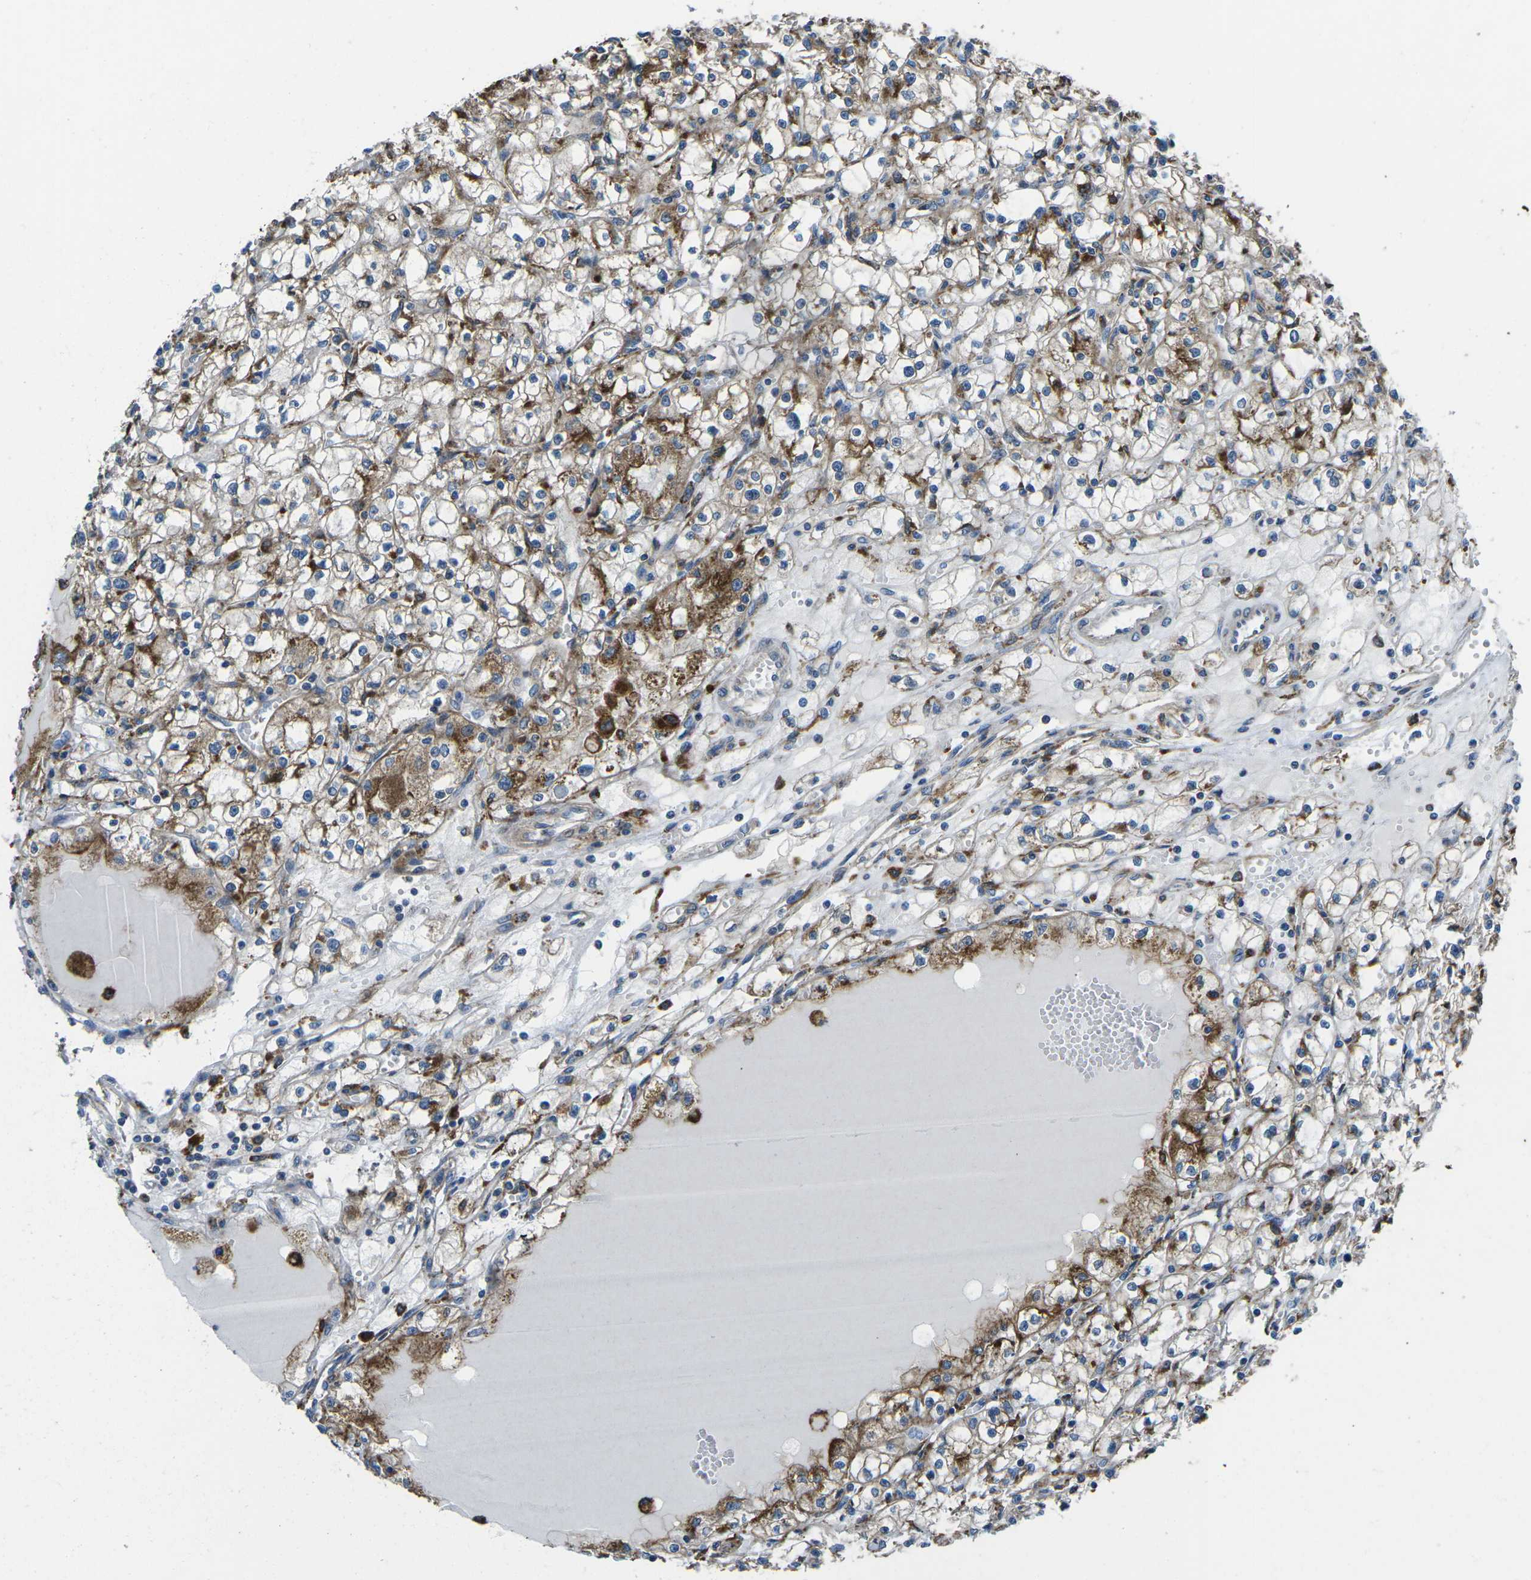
{"staining": {"intensity": "moderate", "quantity": ">75%", "location": "cytoplasmic/membranous"}, "tissue": "renal cancer", "cell_type": "Tumor cells", "image_type": "cancer", "snomed": [{"axis": "morphology", "description": "Adenocarcinoma, NOS"}, {"axis": "topography", "description": "Kidney"}], "caption": "The immunohistochemical stain highlights moderate cytoplasmic/membranous expression in tumor cells of renal cancer tissue.", "gene": "CDK17", "patient": {"sex": "male", "age": 56}}